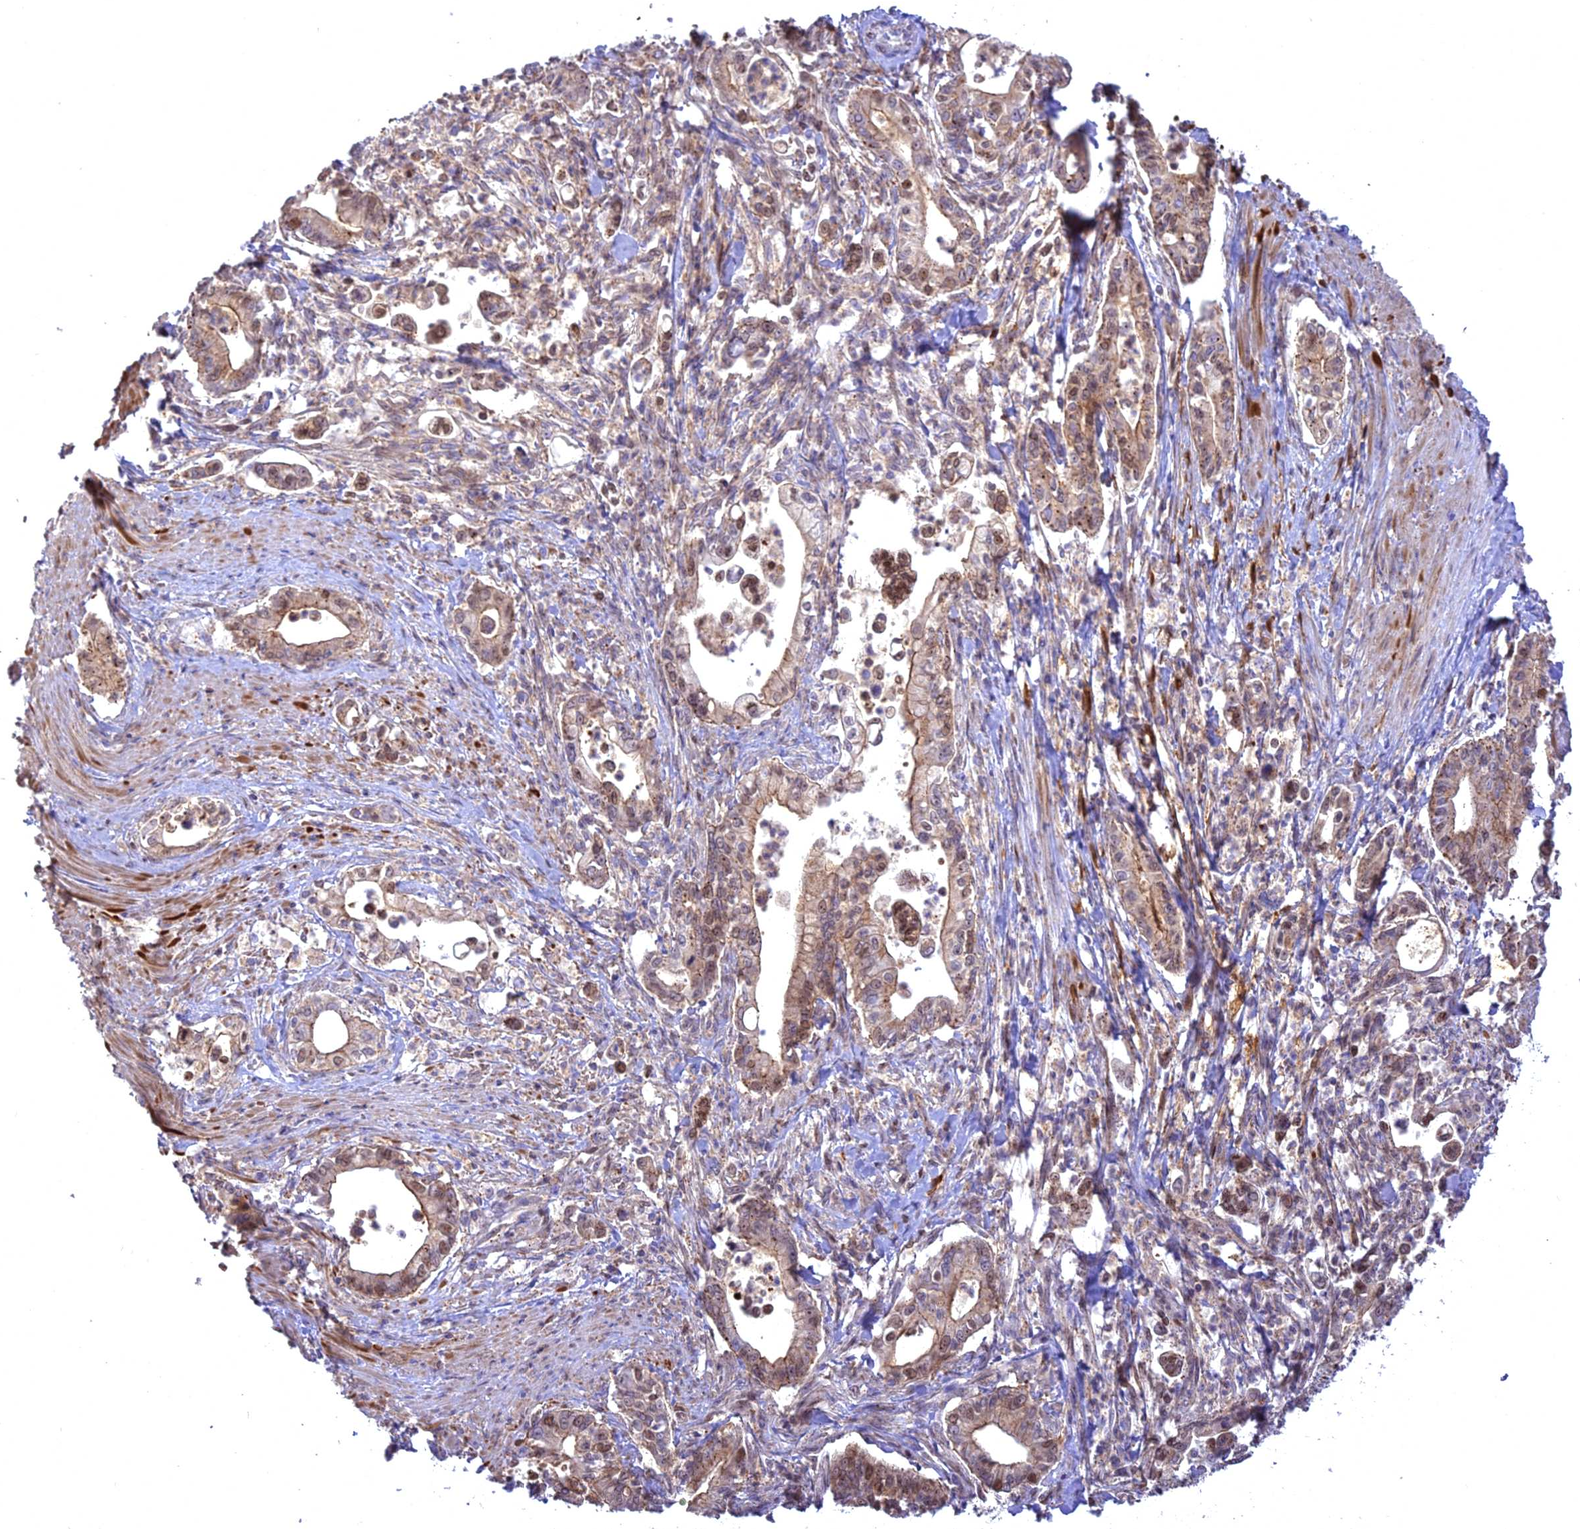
{"staining": {"intensity": "moderate", "quantity": "25%-75%", "location": "cytoplasmic/membranous,nuclear"}, "tissue": "pancreatic cancer", "cell_type": "Tumor cells", "image_type": "cancer", "snomed": [{"axis": "morphology", "description": "Adenocarcinoma, NOS"}, {"axis": "topography", "description": "Pancreas"}], "caption": "This is an image of IHC staining of adenocarcinoma (pancreatic), which shows moderate positivity in the cytoplasmic/membranous and nuclear of tumor cells.", "gene": "CENPV", "patient": {"sex": "male", "age": 78}}